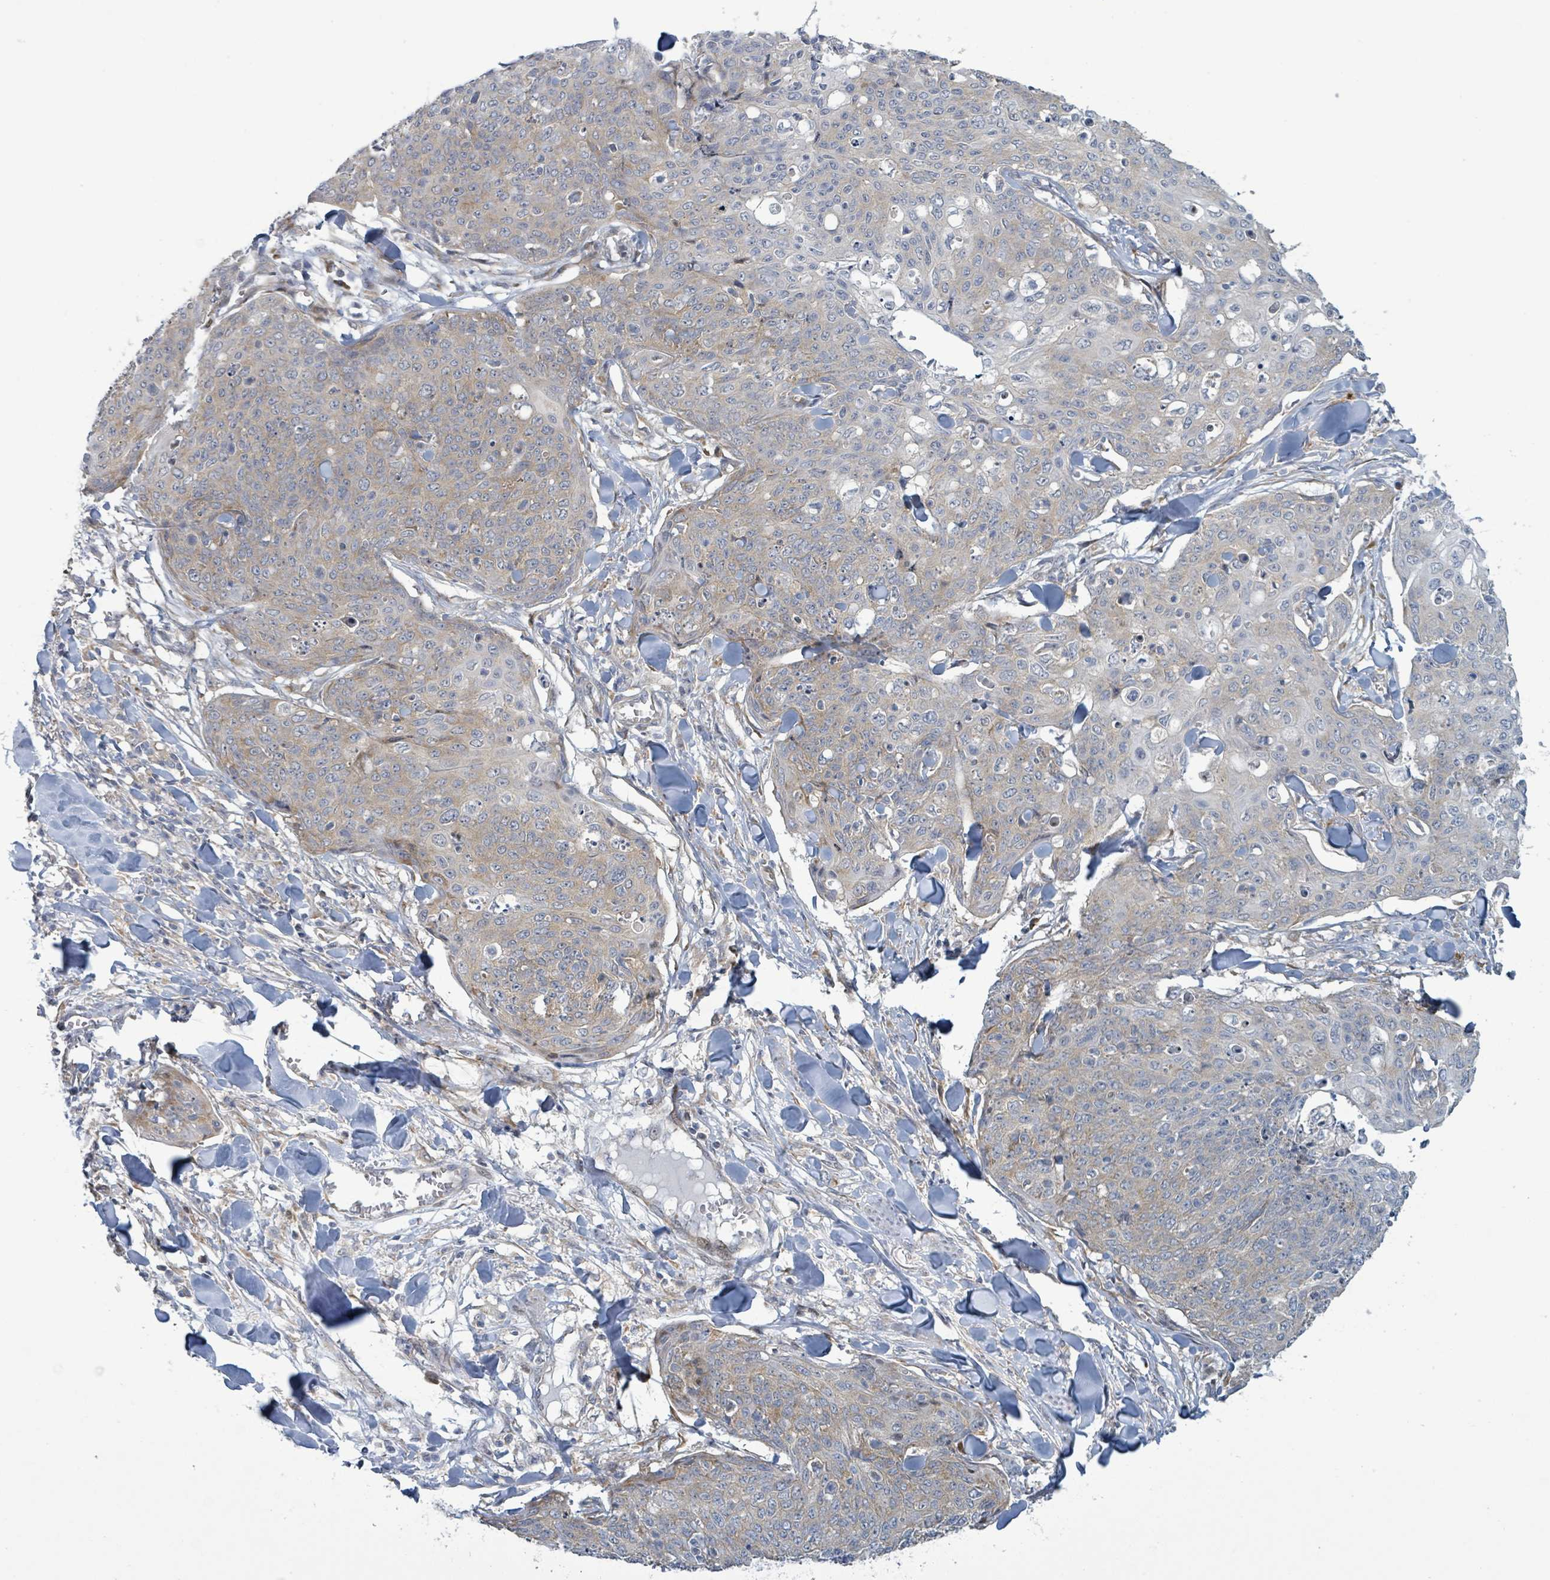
{"staining": {"intensity": "weak", "quantity": "<25%", "location": "cytoplasmic/membranous"}, "tissue": "skin cancer", "cell_type": "Tumor cells", "image_type": "cancer", "snomed": [{"axis": "morphology", "description": "Squamous cell carcinoma, NOS"}, {"axis": "topography", "description": "Skin"}, {"axis": "topography", "description": "Vulva"}], "caption": "This histopathology image is of skin cancer (squamous cell carcinoma) stained with immunohistochemistry to label a protein in brown with the nuclei are counter-stained blue. There is no positivity in tumor cells. Nuclei are stained in blue.", "gene": "RPL32", "patient": {"sex": "female", "age": 85}}